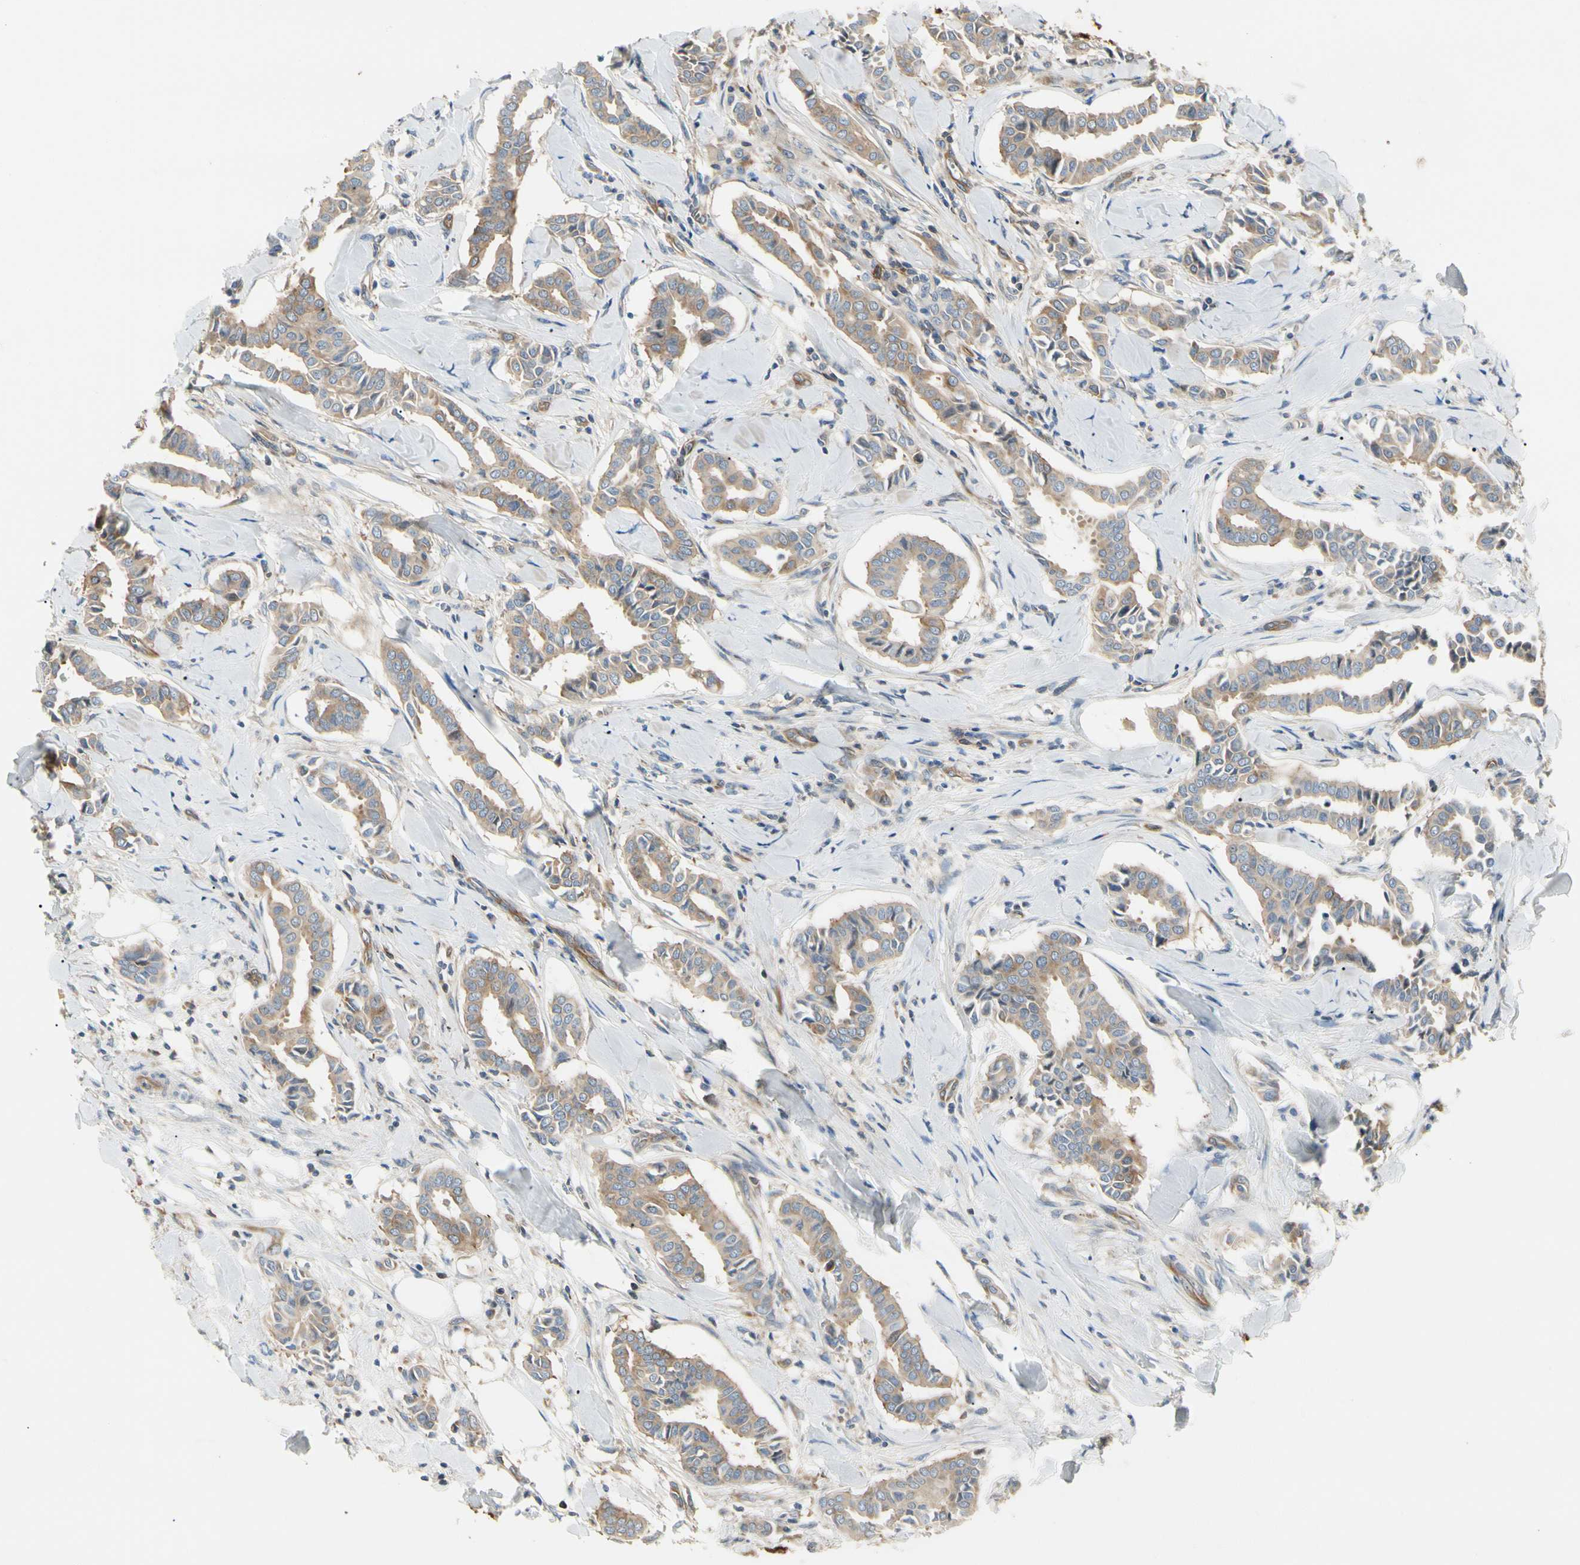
{"staining": {"intensity": "moderate", "quantity": ">75%", "location": "cytoplasmic/membranous"}, "tissue": "head and neck cancer", "cell_type": "Tumor cells", "image_type": "cancer", "snomed": [{"axis": "morphology", "description": "Adenocarcinoma, NOS"}, {"axis": "topography", "description": "Salivary gland"}, {"axis": "topography", "description": "Head-Neck"}], "caption": "Adenocarcinoma (head and neck) was stained to show a protein in brown. There is medium levels of moderate cytoplasmic/membranous positivity in approximately >75% of tumor cells.", "gene": "NFKB2", "patient": {"sex": "female", "age": 59}}